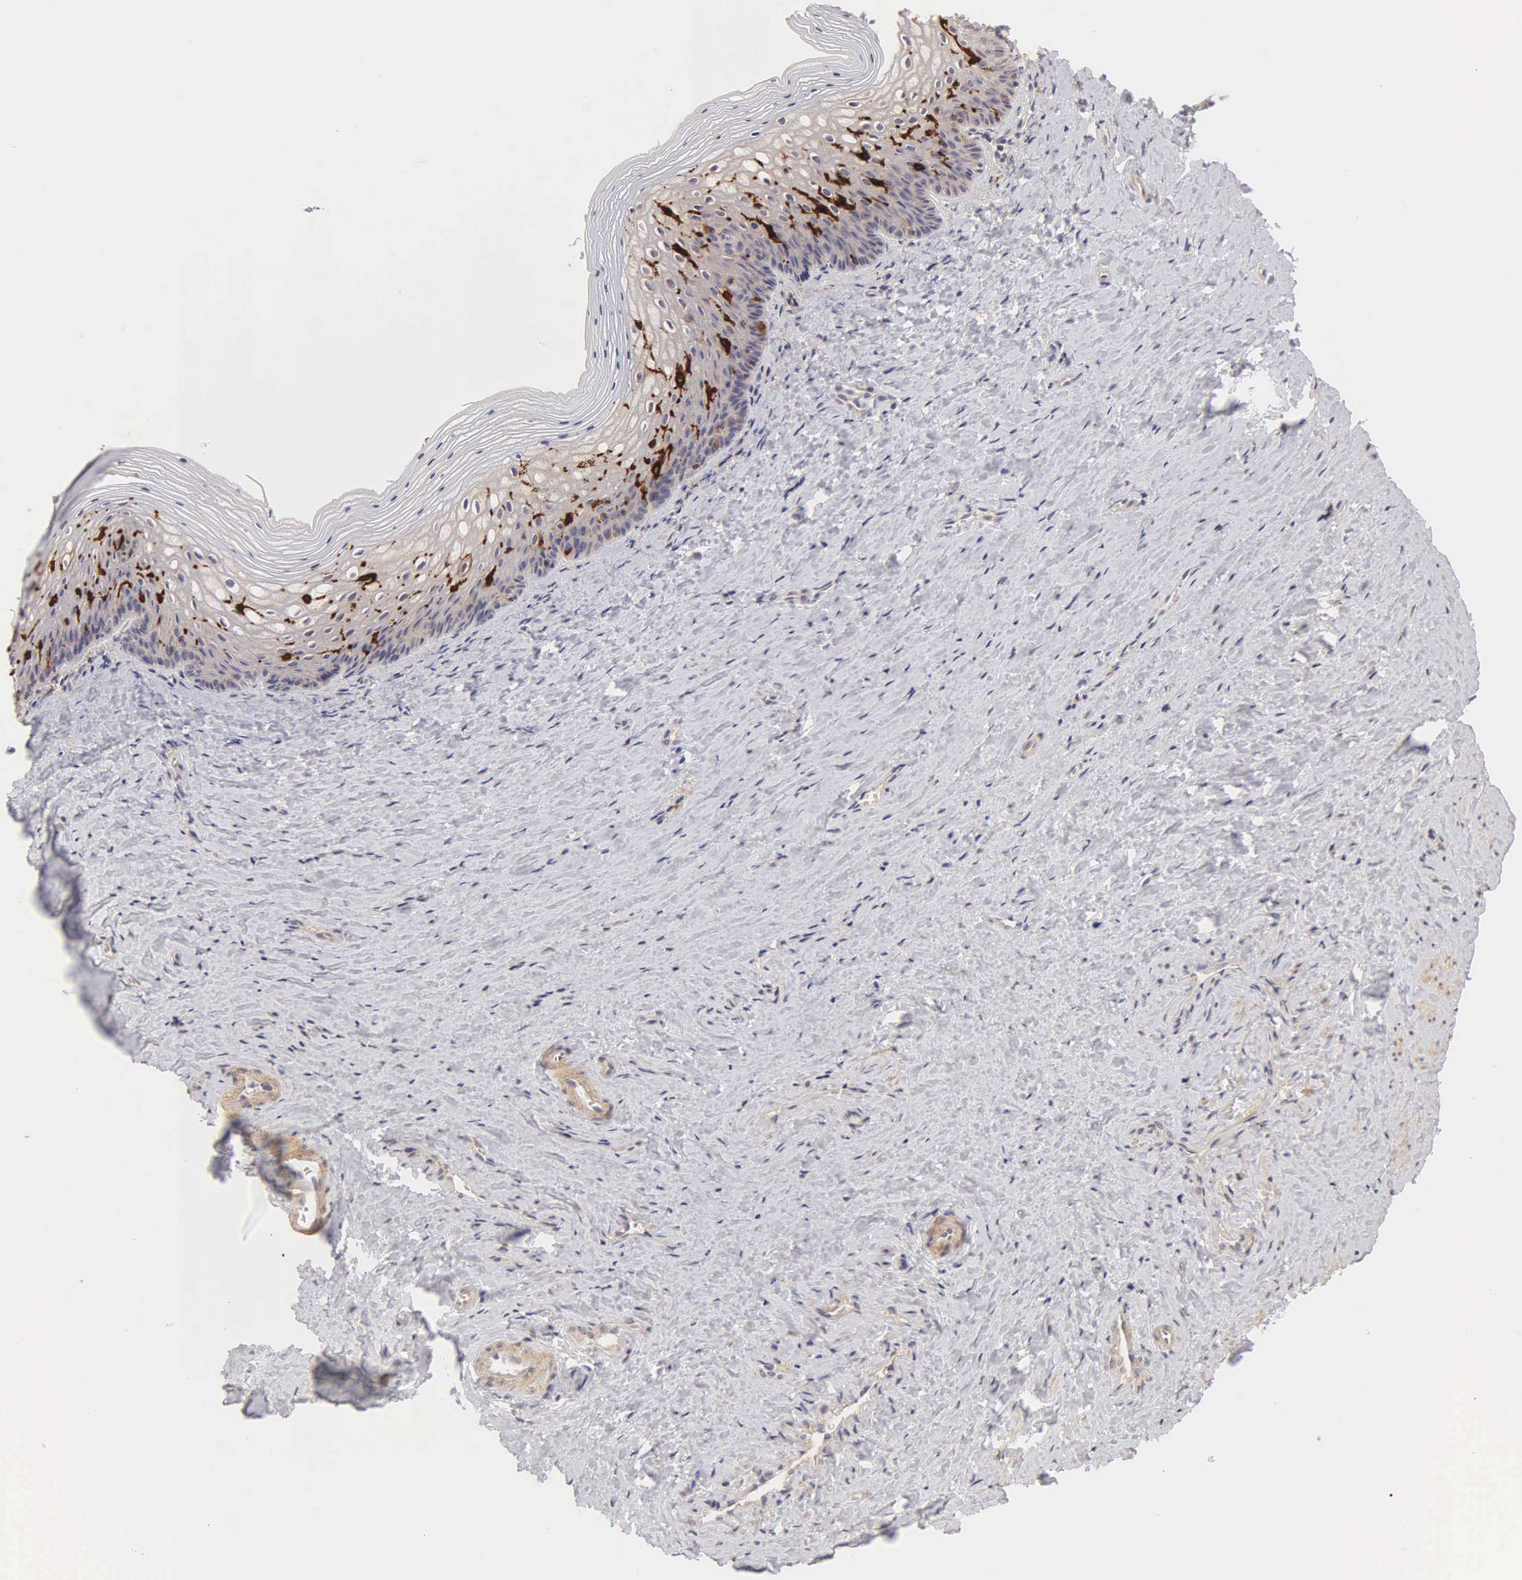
{"staining": {"intensity": "weak", "quantity": ">75%", "location": "cytoplasmic/membranous"}, "tissue": "vagina", "cell_type": "Squamous epithelial cells", "image_type": "normal", "snomed": [{"axis": "morphology", "description": "Normal tissue, NOS"}, {"axis": "topography", "description": "Vagina"}], "caption": "Brown immunohistochemical staining in normal human vagina shows weak cytoplasmic/membranous expression in about >75% of squamous epithelial cells.", "gene": "CD1A", "patient": {"sex": "female", "age": 46}}